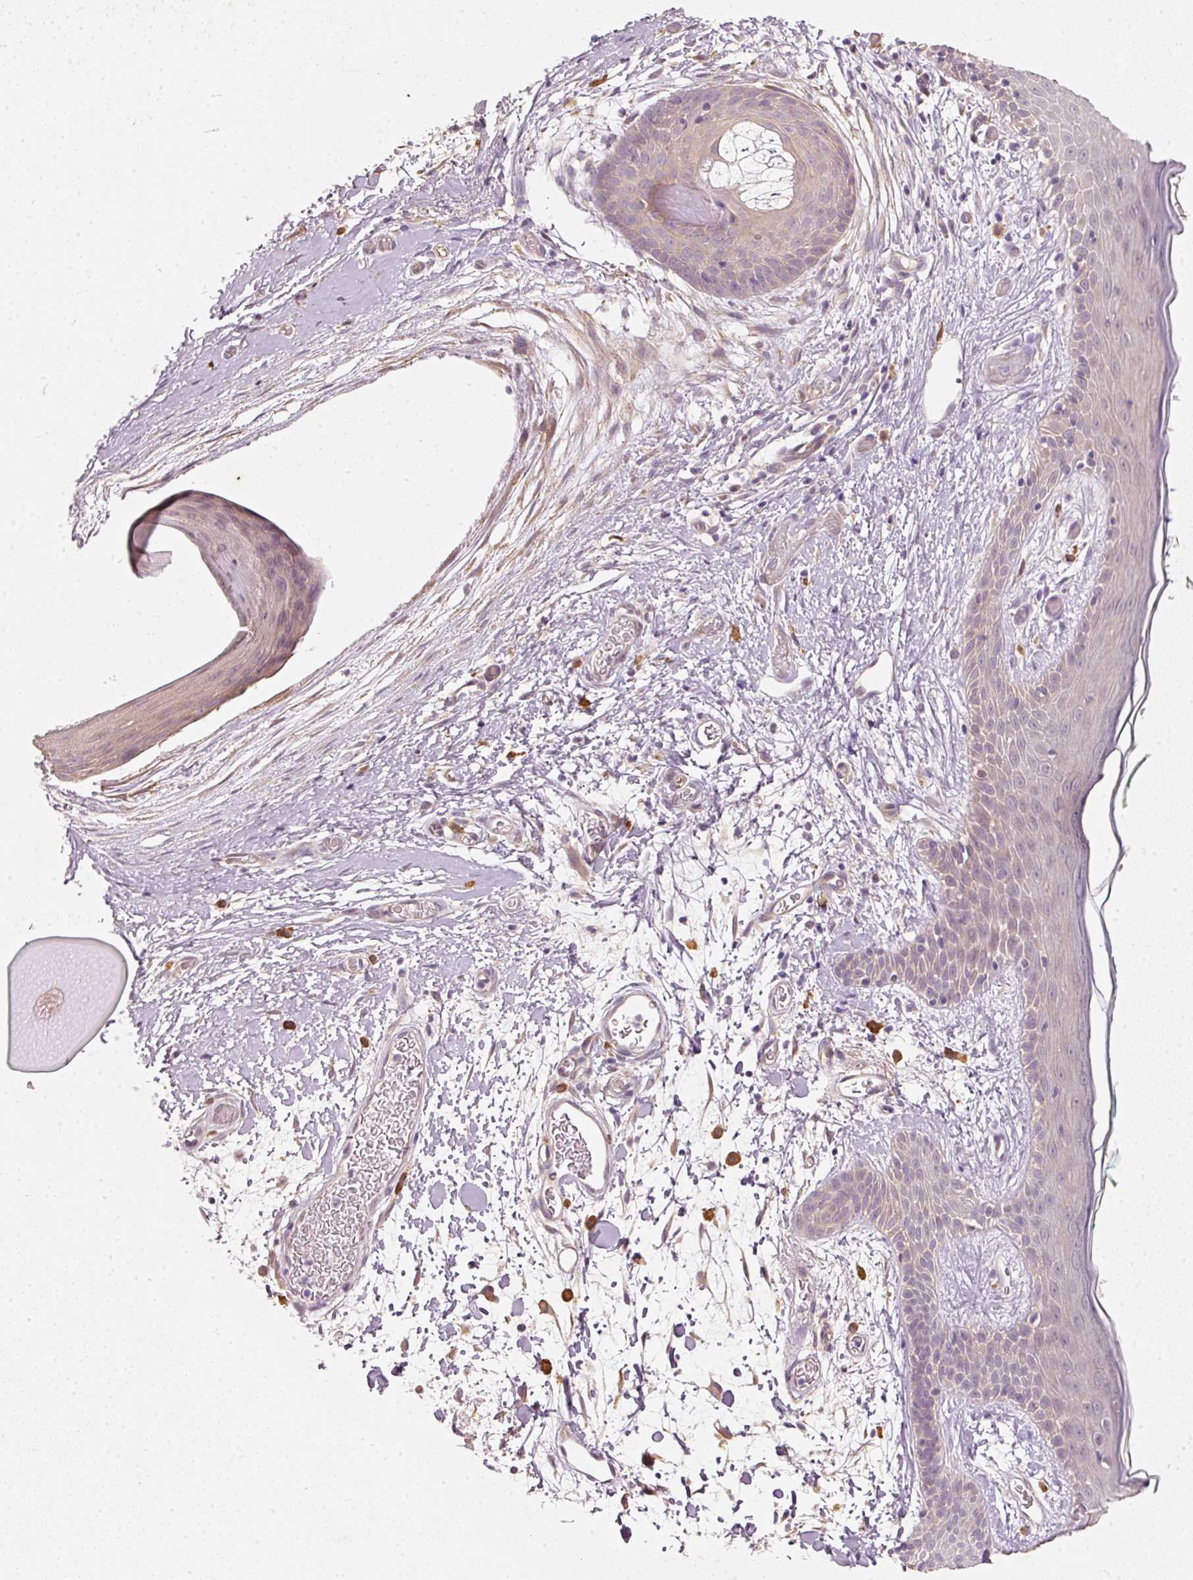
{"staining": {"intensity": "weak", "quantity": "25%-75%", "location": "cytoplasmic/membranous"}, "tissue": "skin", "cell_type": "Fibroblasts", "image_type": "normal", "snomed": [{"axis": "morphology", "description": "Normal tissue, NOS"}, {"axis": "topography", "description": "Skin"}], "caption": "This image reveals immunohistochemistry staining of normal human skin, with low weak cytoplasmic/membranous expression in about 25%-75% of fibroblasts.", "gene": "RGL2", "patient": {"sex": "male", "age": 79}}